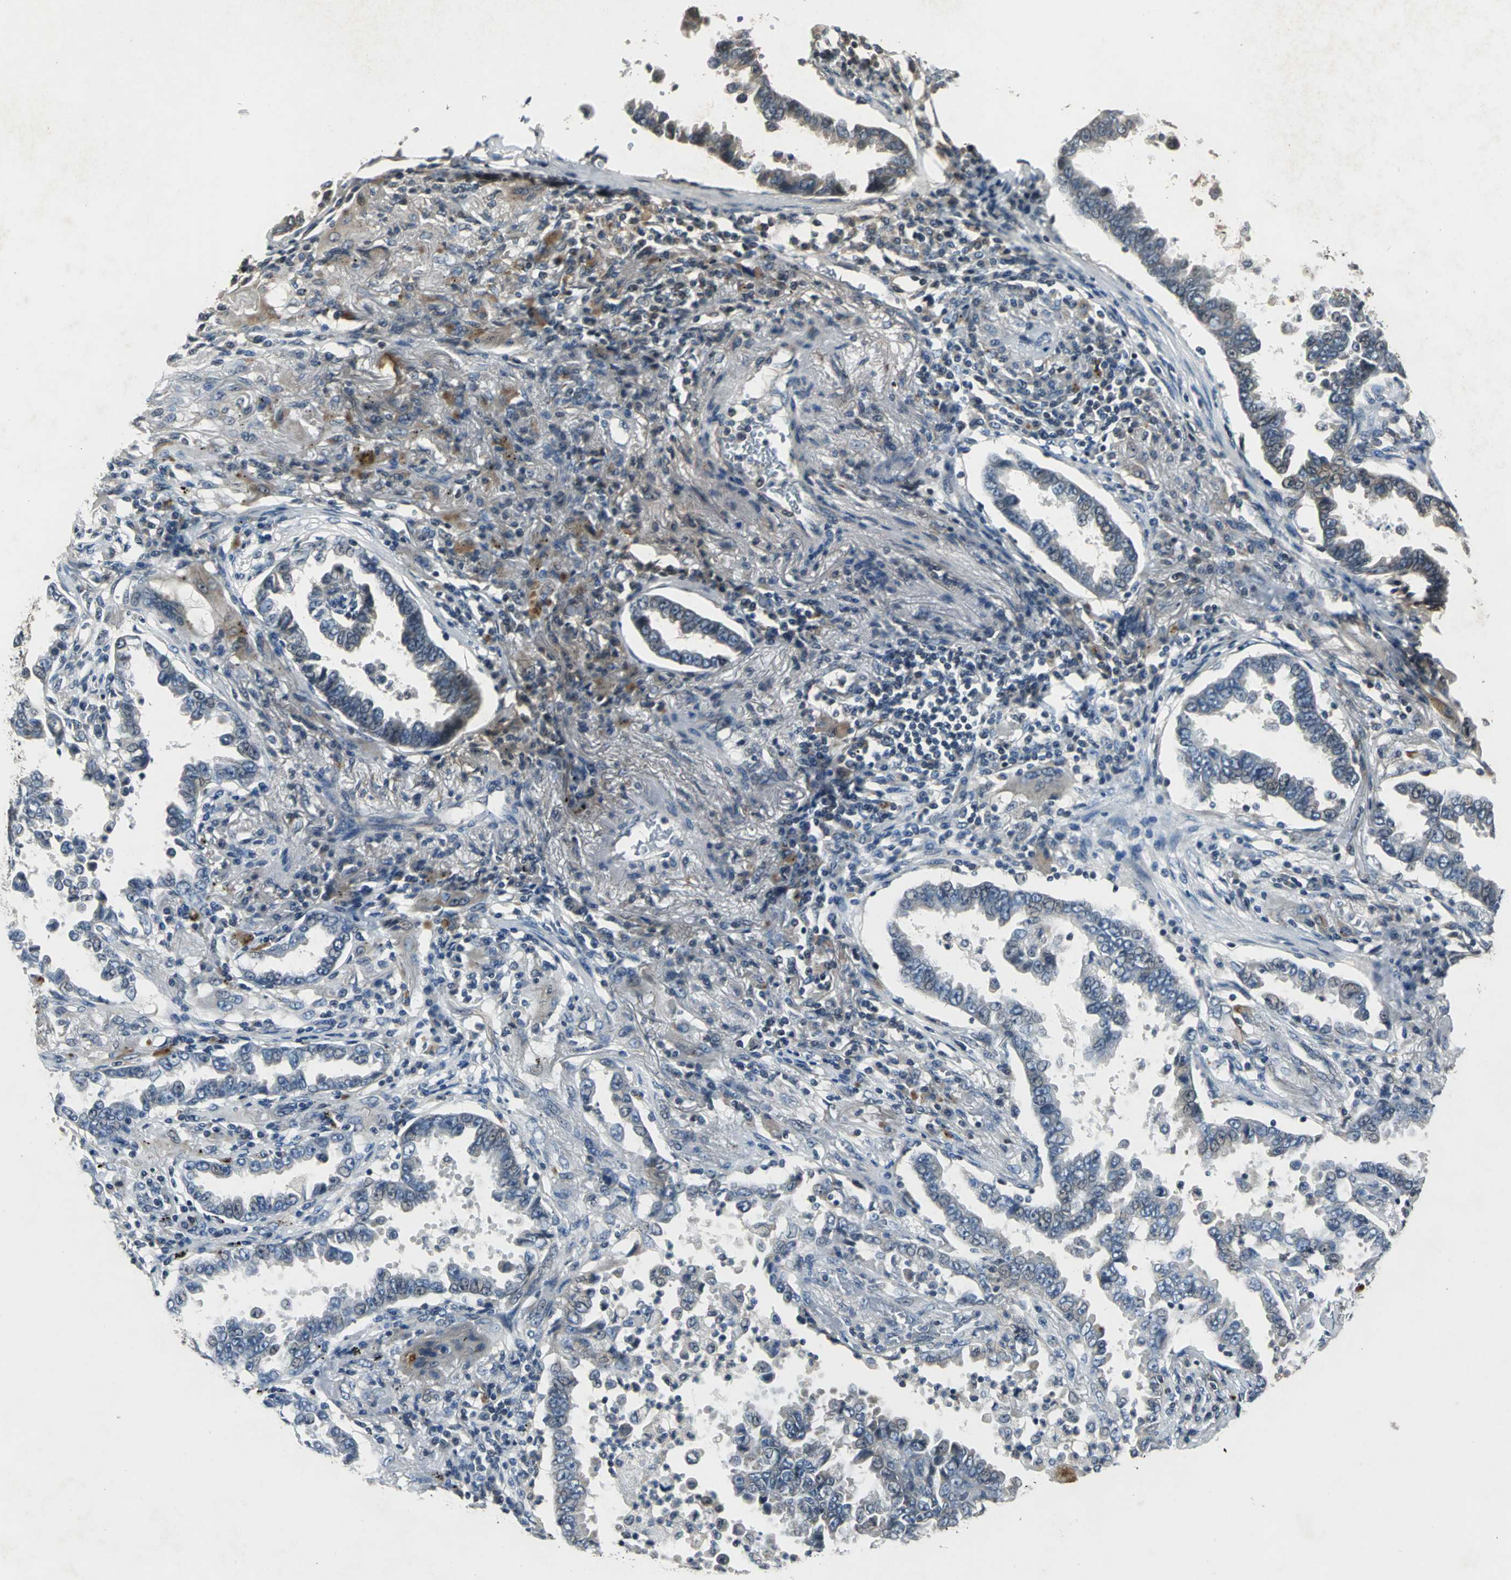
{"staining": {"intensity": "moderate", "quantity": "<25%", "location": "cytoplasmic/membranous"}, "tissue": "lung cancer", "cell_type": "Tumor cells", "image_type": "cancer", "snomed": [{"axis": "morphology", "description": "Normal tissue, NOS"}, {"axis": "morphology", "description": "Inflammation, NOS"}, {"axis": "morphology", "description": "Adenocarcinoma, NOS"}, {"axis": "topography", "description": "Lung"}], "caption": "The histopathology image displays staining of lung cancer, revealing moderate cytoplasmic/membranous protein staining (brown color) within tumor cells.", "gene": "JADE3", "patient": {"sex": "female", "age": 64}}